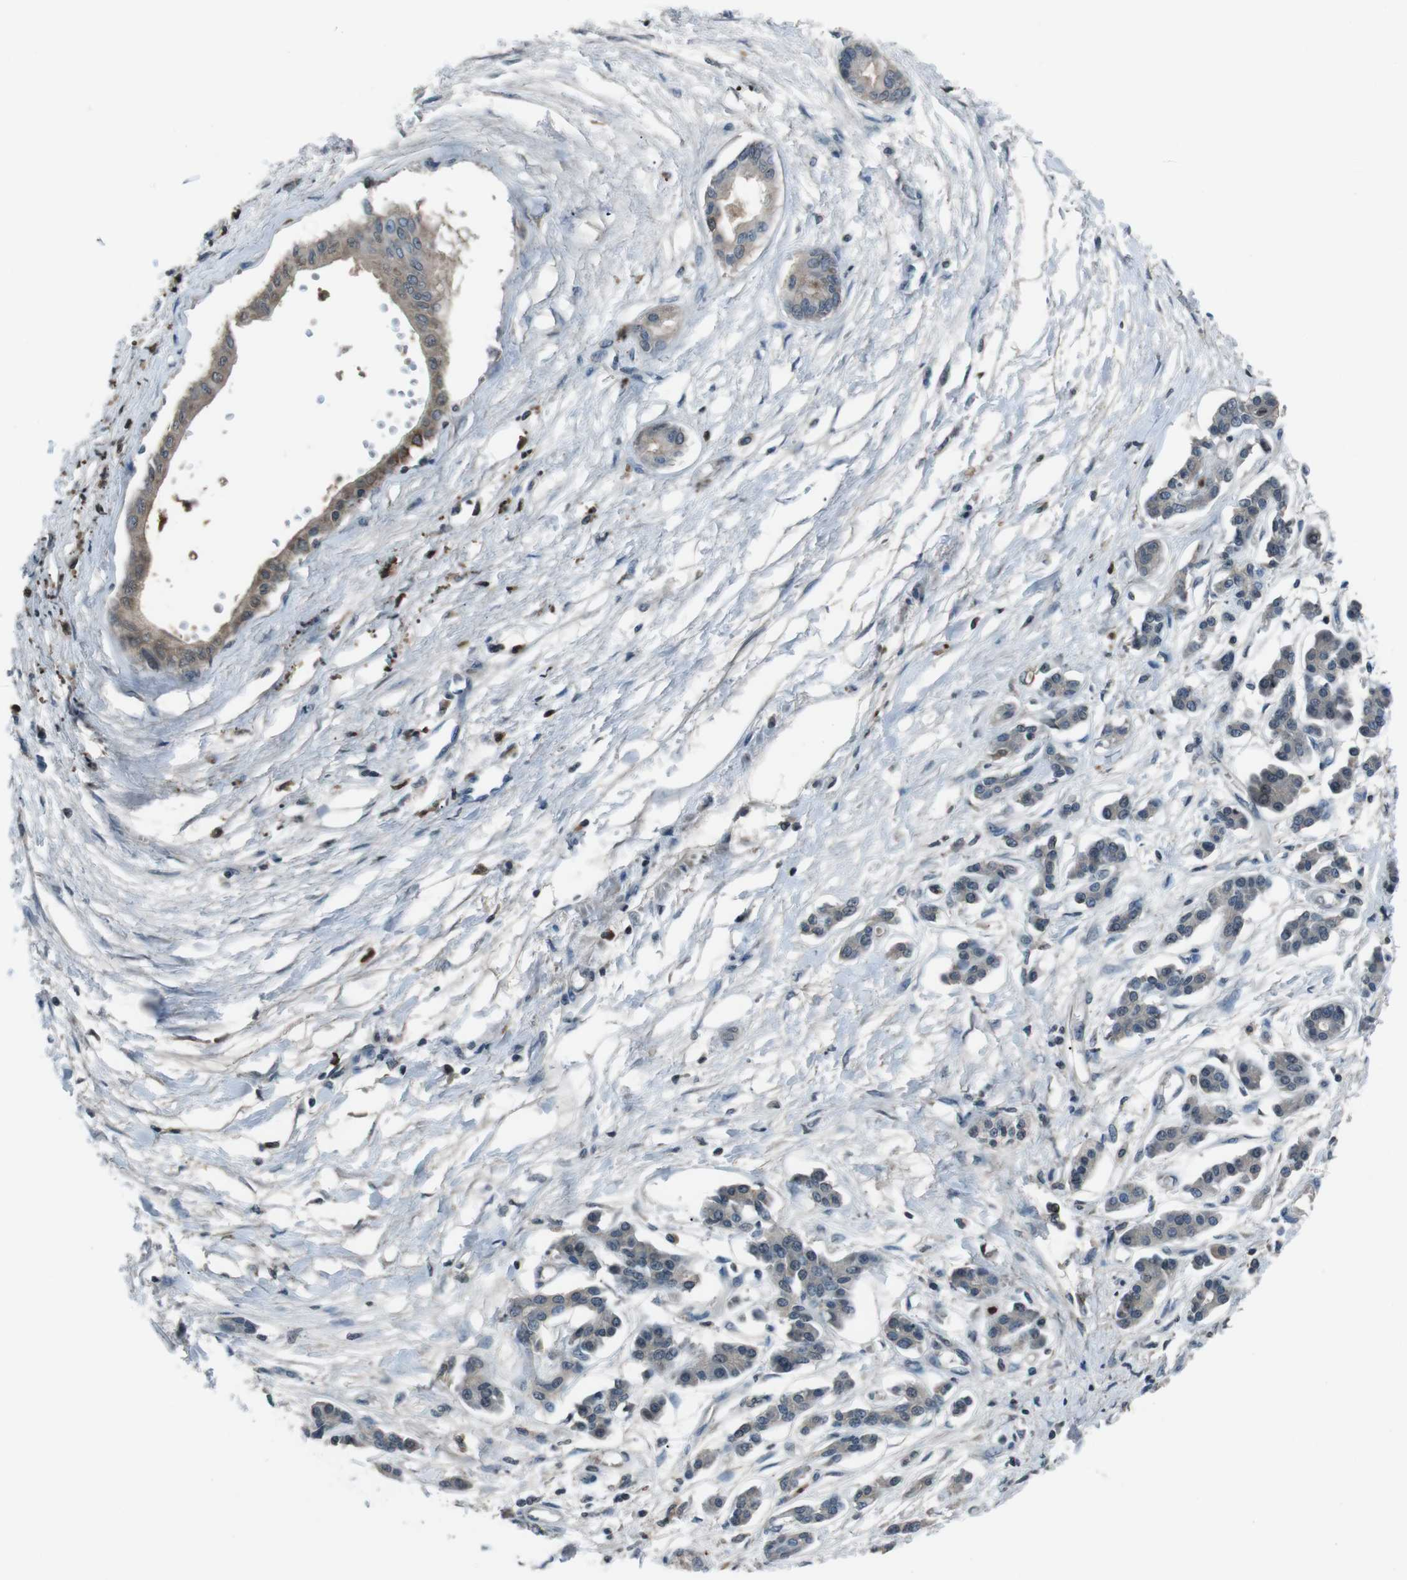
{"staining": {"intensity": "weak", "quantity": ">75%", "location": "cytoplasmic/membranous"}, "tissue": "pancreatic cancer", "cell_type": "Tumor cells", "image_type": "cancer", "snomed": [{"axis": "morphology", "description": "Adenocarcinoma, NOS"}, {"axis": "topography", "description": "Pancreas"}], "caption": "Immunohistochemistry staining of adenocarcinoma (pancreatic), which demonstrates low levels of weak cytoplasmic/membranous positivity in about >75% of tumor cells indicating weak cytoplasmic/membranous protein positivity. The staining was performed using DAB (brown) for protein detection and nuclei were counterstained in hematoxylin (blue).", "gene": "UGT1A6", "patient": {"sex": "male", "age": 56}}